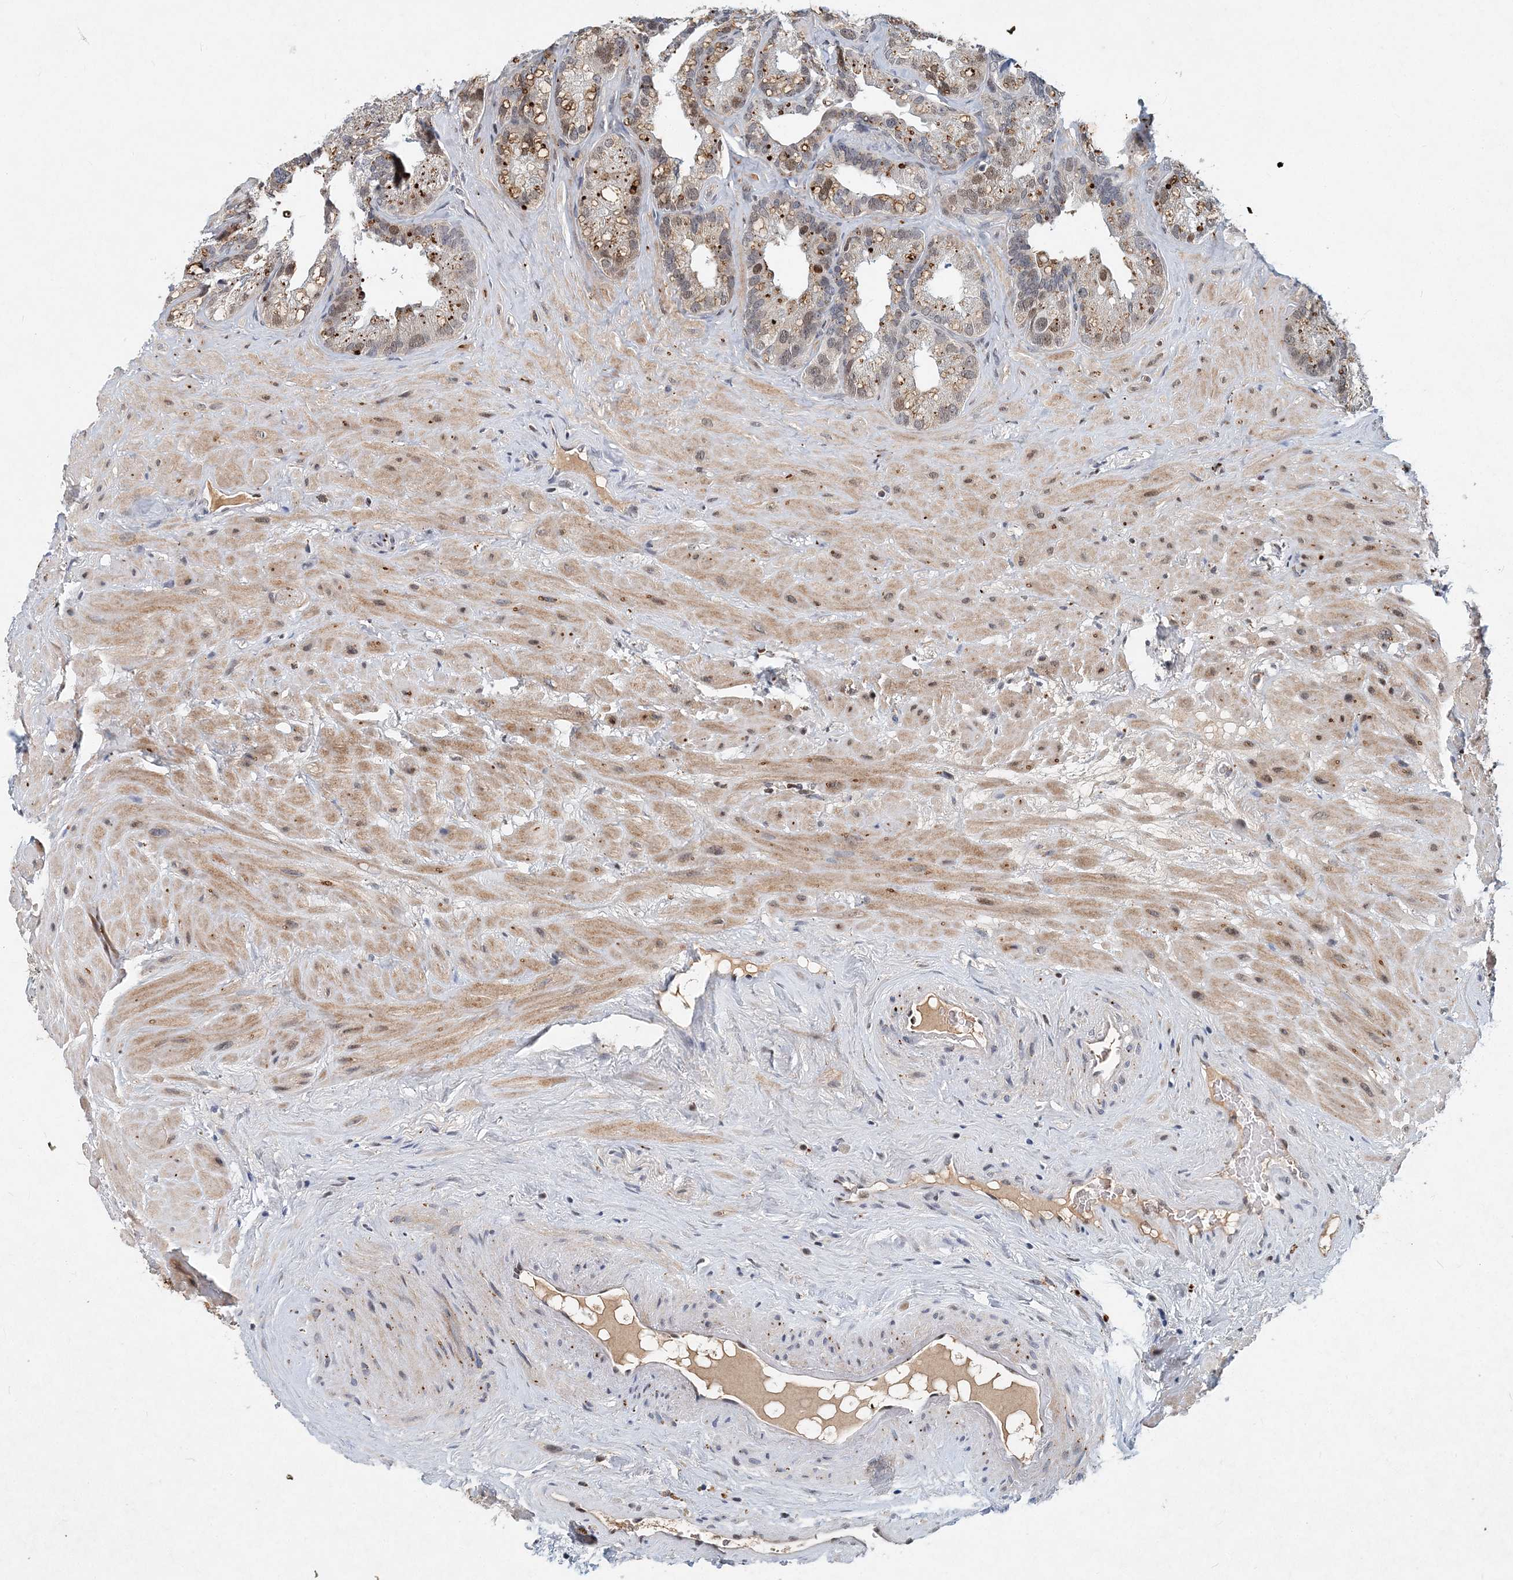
{"staining": {"intensity": "strong", "quantity": "<25%", "location": "cytoplasmic/membranous"}, "tissue": "seminal vesicle", "cell_type": "Glandular cells", "image_type": "normal", "snomed": [{"axis": "morphology", "description": "Normal tissue, NOS"}, {"axis": "topography", "description": "Prostate"}, {"axis": "topography", "description": "Seminal veicle"}], "caption": "Immunohistochemical staining of unremarkable human seminal vesicle demonstrates strong cytoplasmic/membranous protein staining in about <25% of glandular cells. (DAB IHC with brightfield microscopy, high magnification).", "gene": "KPNA4", "patient": {"sex": "male", "age": 68}}